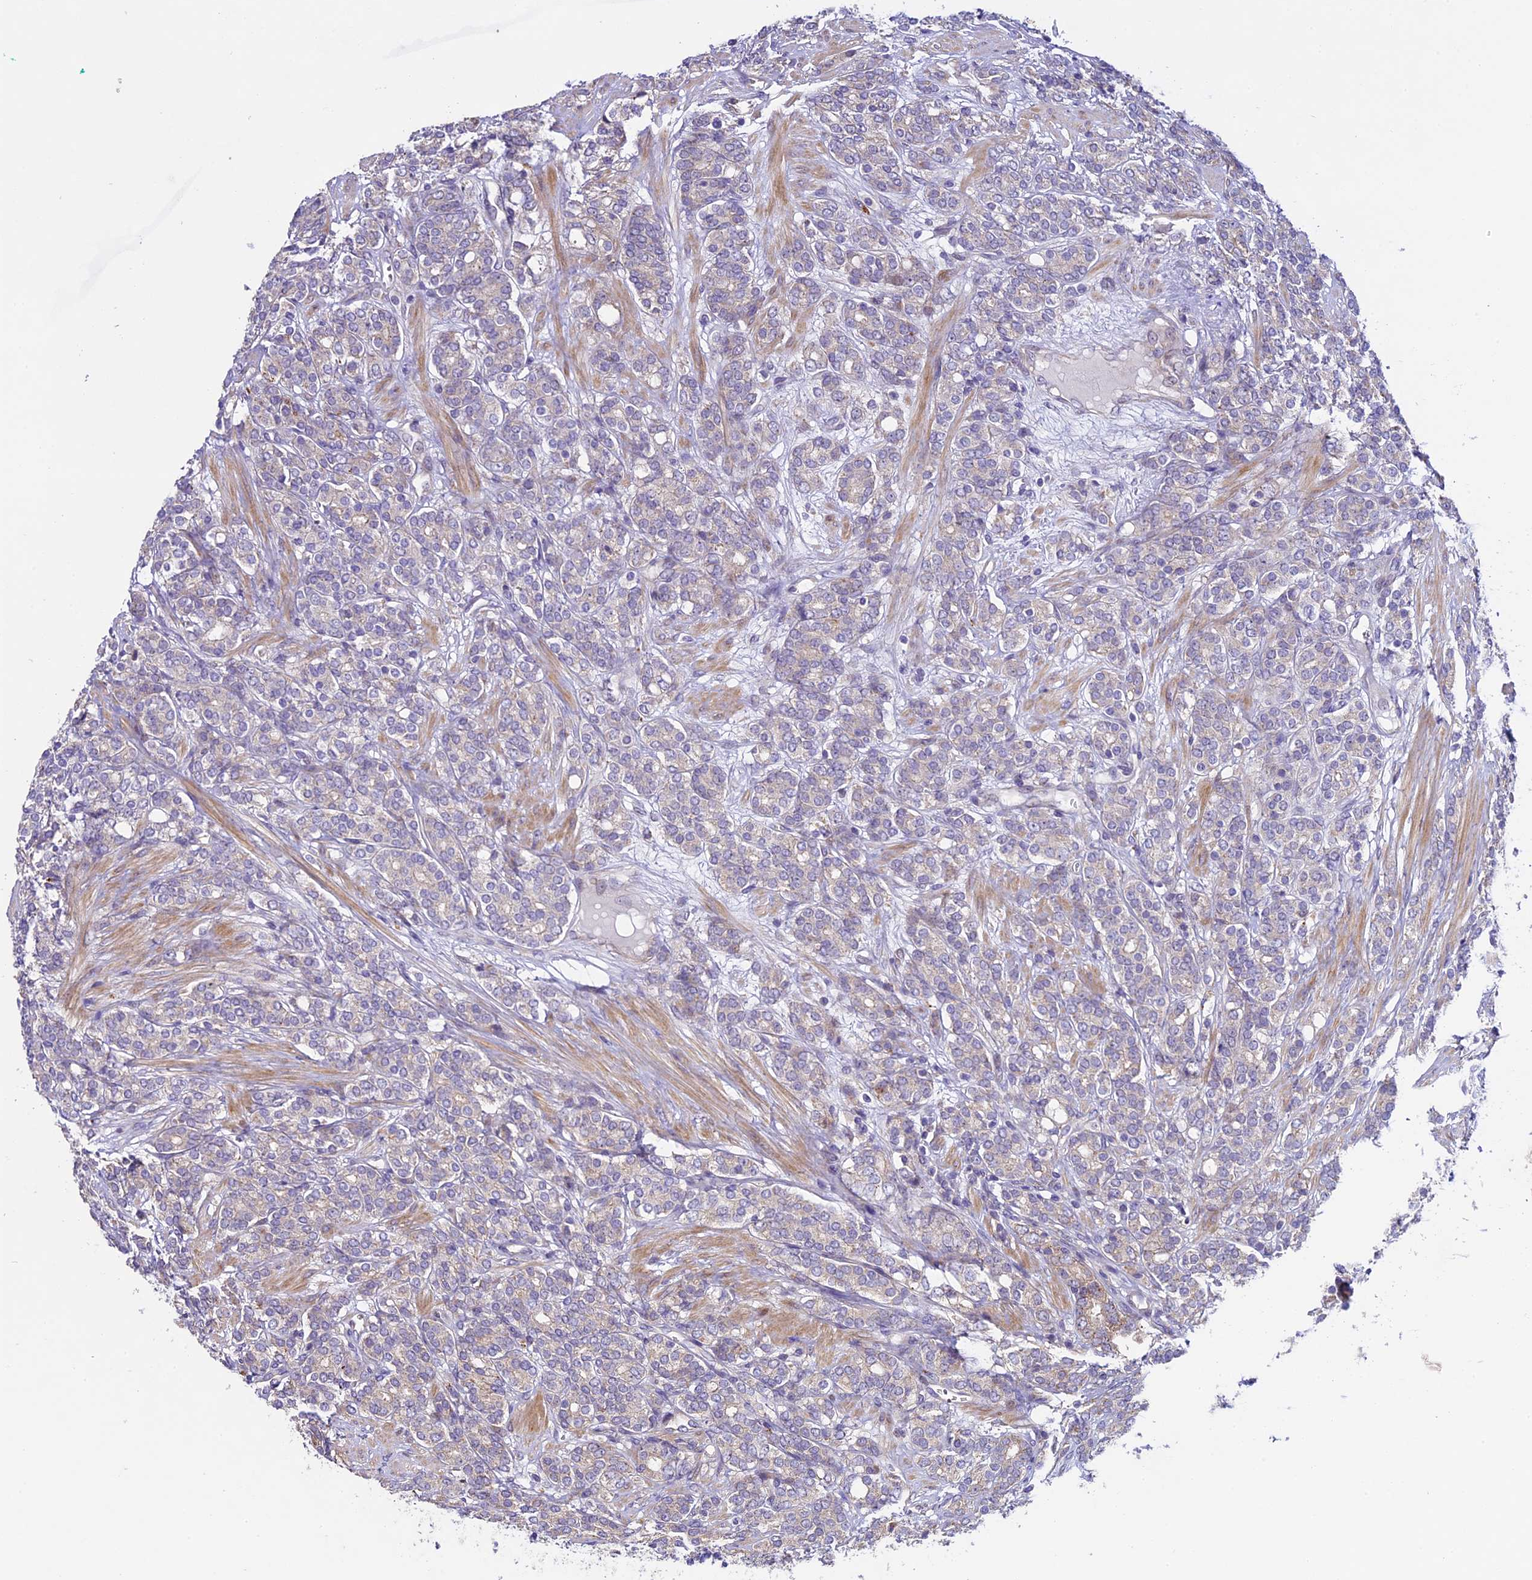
{"staining": {"intensity": "negative", "quantity": "none", "location": "none"}, "tissue": "prostate cancer", "cell_type": "Tumor cells", "image_type": "cancer", "snomed": [{"axis": "morphology", "description": "Adenocarcinoma, High grade"}, {"axis": "topography", "description": "Prostate"}], "caption": "Micrograph shows no protein staining in tumor cells of prostate cancer (high-grade adenocarcinoma) tissue.", "gene": "SPIRE1", "patient": {"sex": "male", "age": 62}}